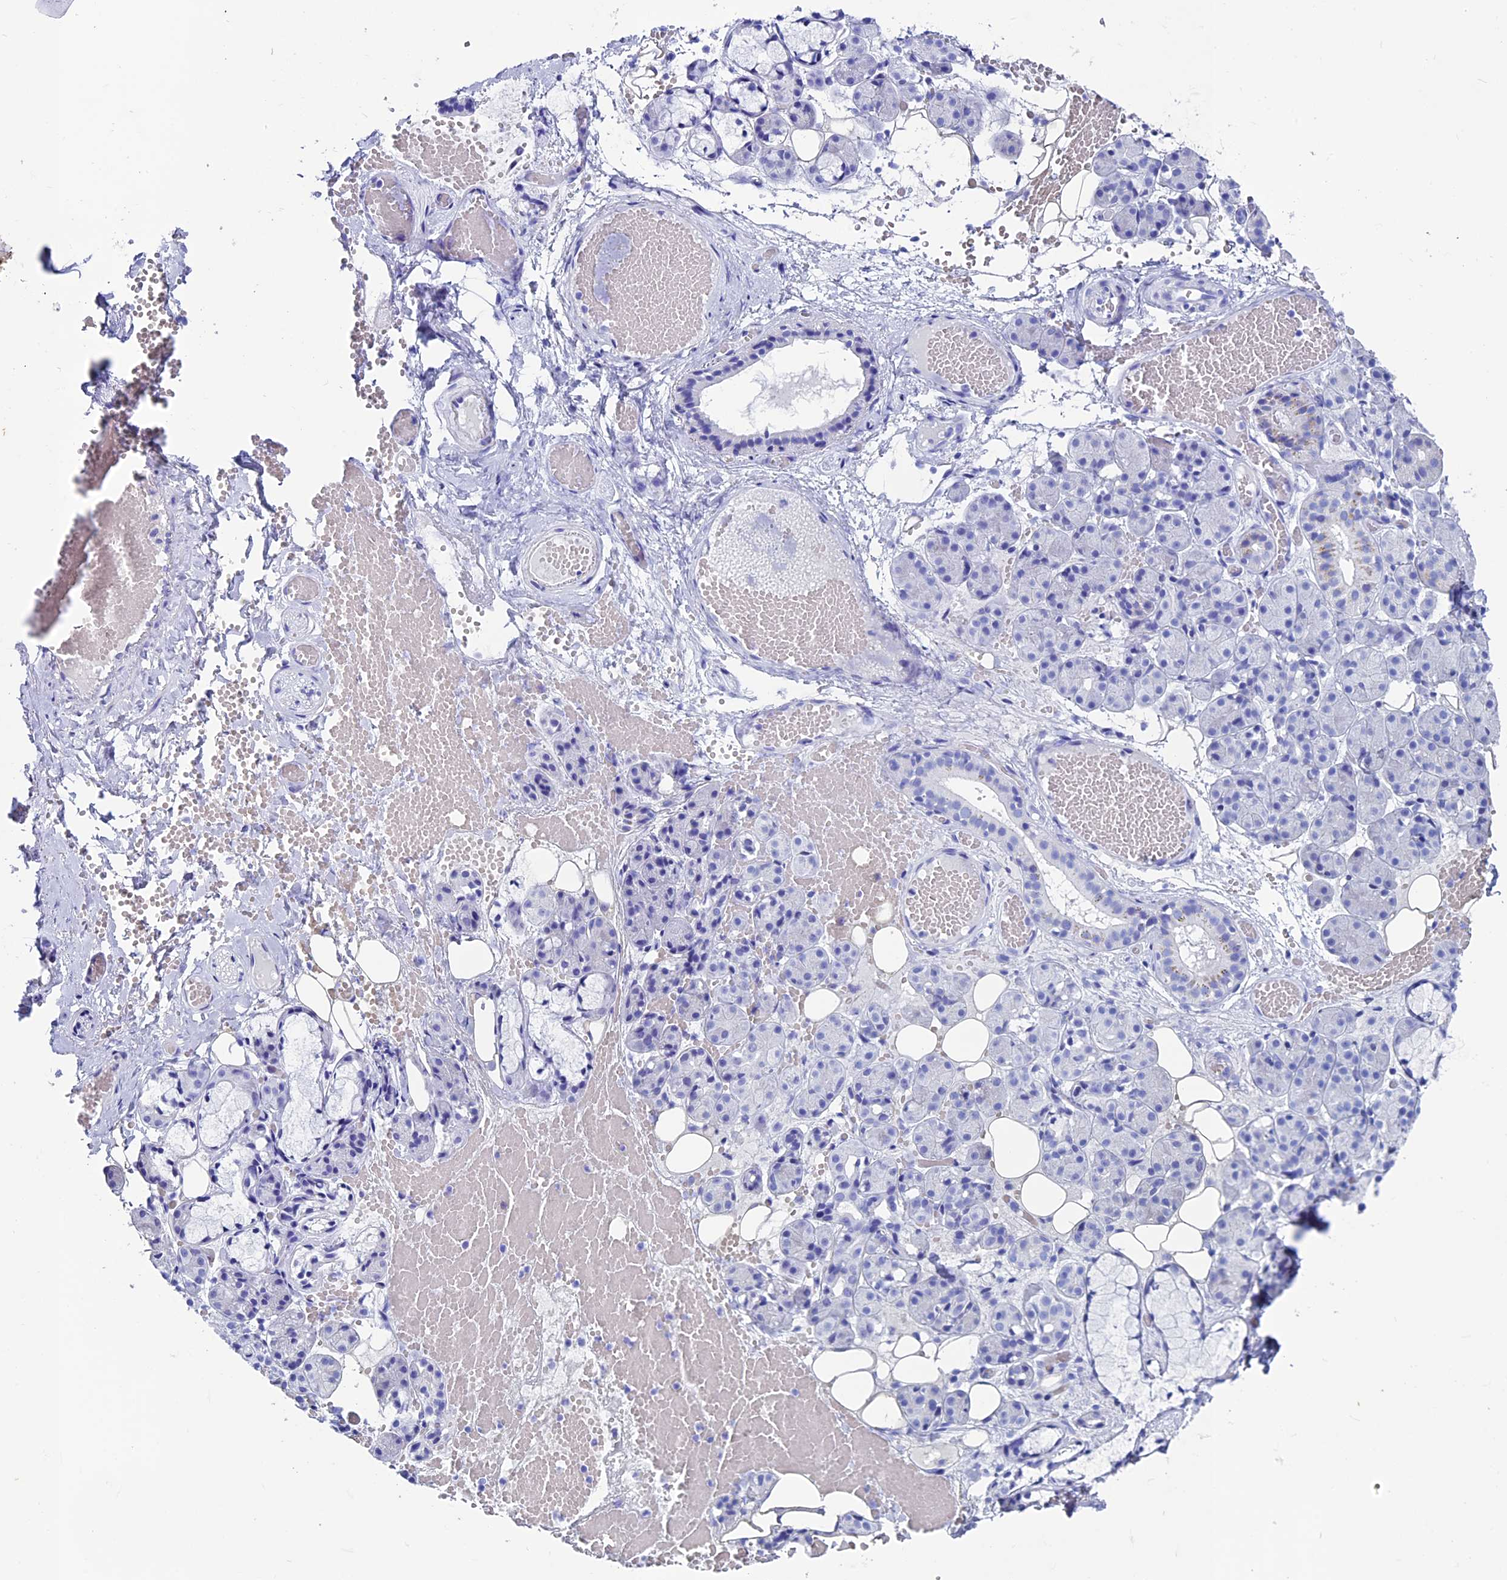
{"staining": {"intensity": "negative", "quantity": "none", "location": "none"}, "tissue": "salivary gland", "cell_type": "Glandular cells", "image_type": "normal", "snomed": [{"axis": "morphology", "description": "Normal tissue, NOS"}, {"axis": "topography", "description": "Salivary gland"}], "caption": "Protein analysis of normal salivary gland reveals no significant staining in glandular cells. (DAB IHC with hematoxylin counter stain).", "gene": "ANKRD29", "patient": {"sex": "male", "age": 63}}